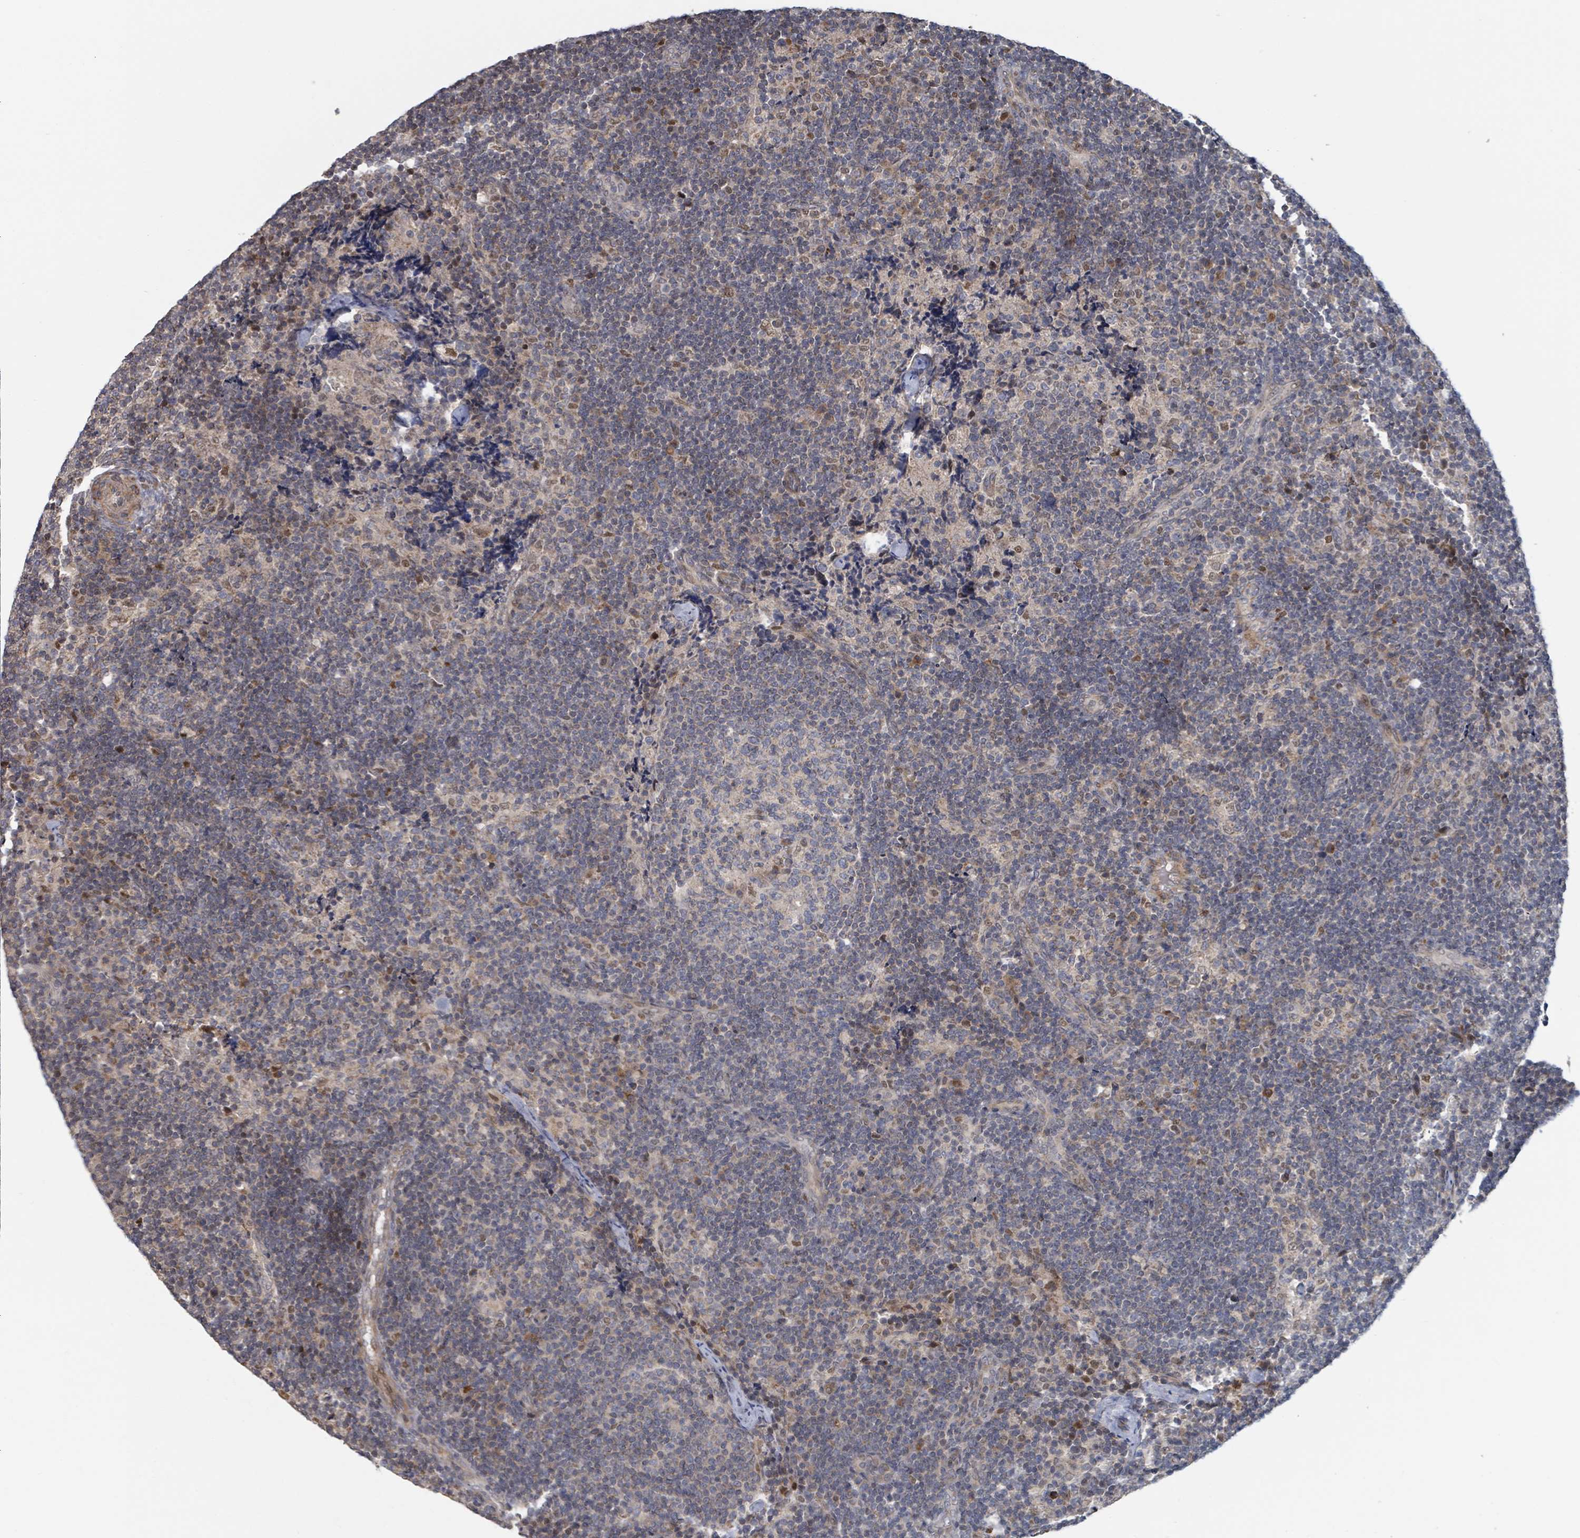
{"staining": {"intensity": "moderate", "quantity": "<25%", "location": "cytoplasmic/membranous"}, "tissue": "lymph node", "cell_type": "Germinal center cells", "image_type": "normal", "snomed": [{"axis": "morphology", "description": "Normal tissue, NOS"}, {"axis": "topography", "description": "Lymph node"}], "caption": "Immunohistochemical staining of benign lymph node reveals low levels of moderate cytoplasmic/membranous expression in about <25% of germinal center cells.", "gene": "HIVEP1", "patient": {"sex": "female", "age": 31}}